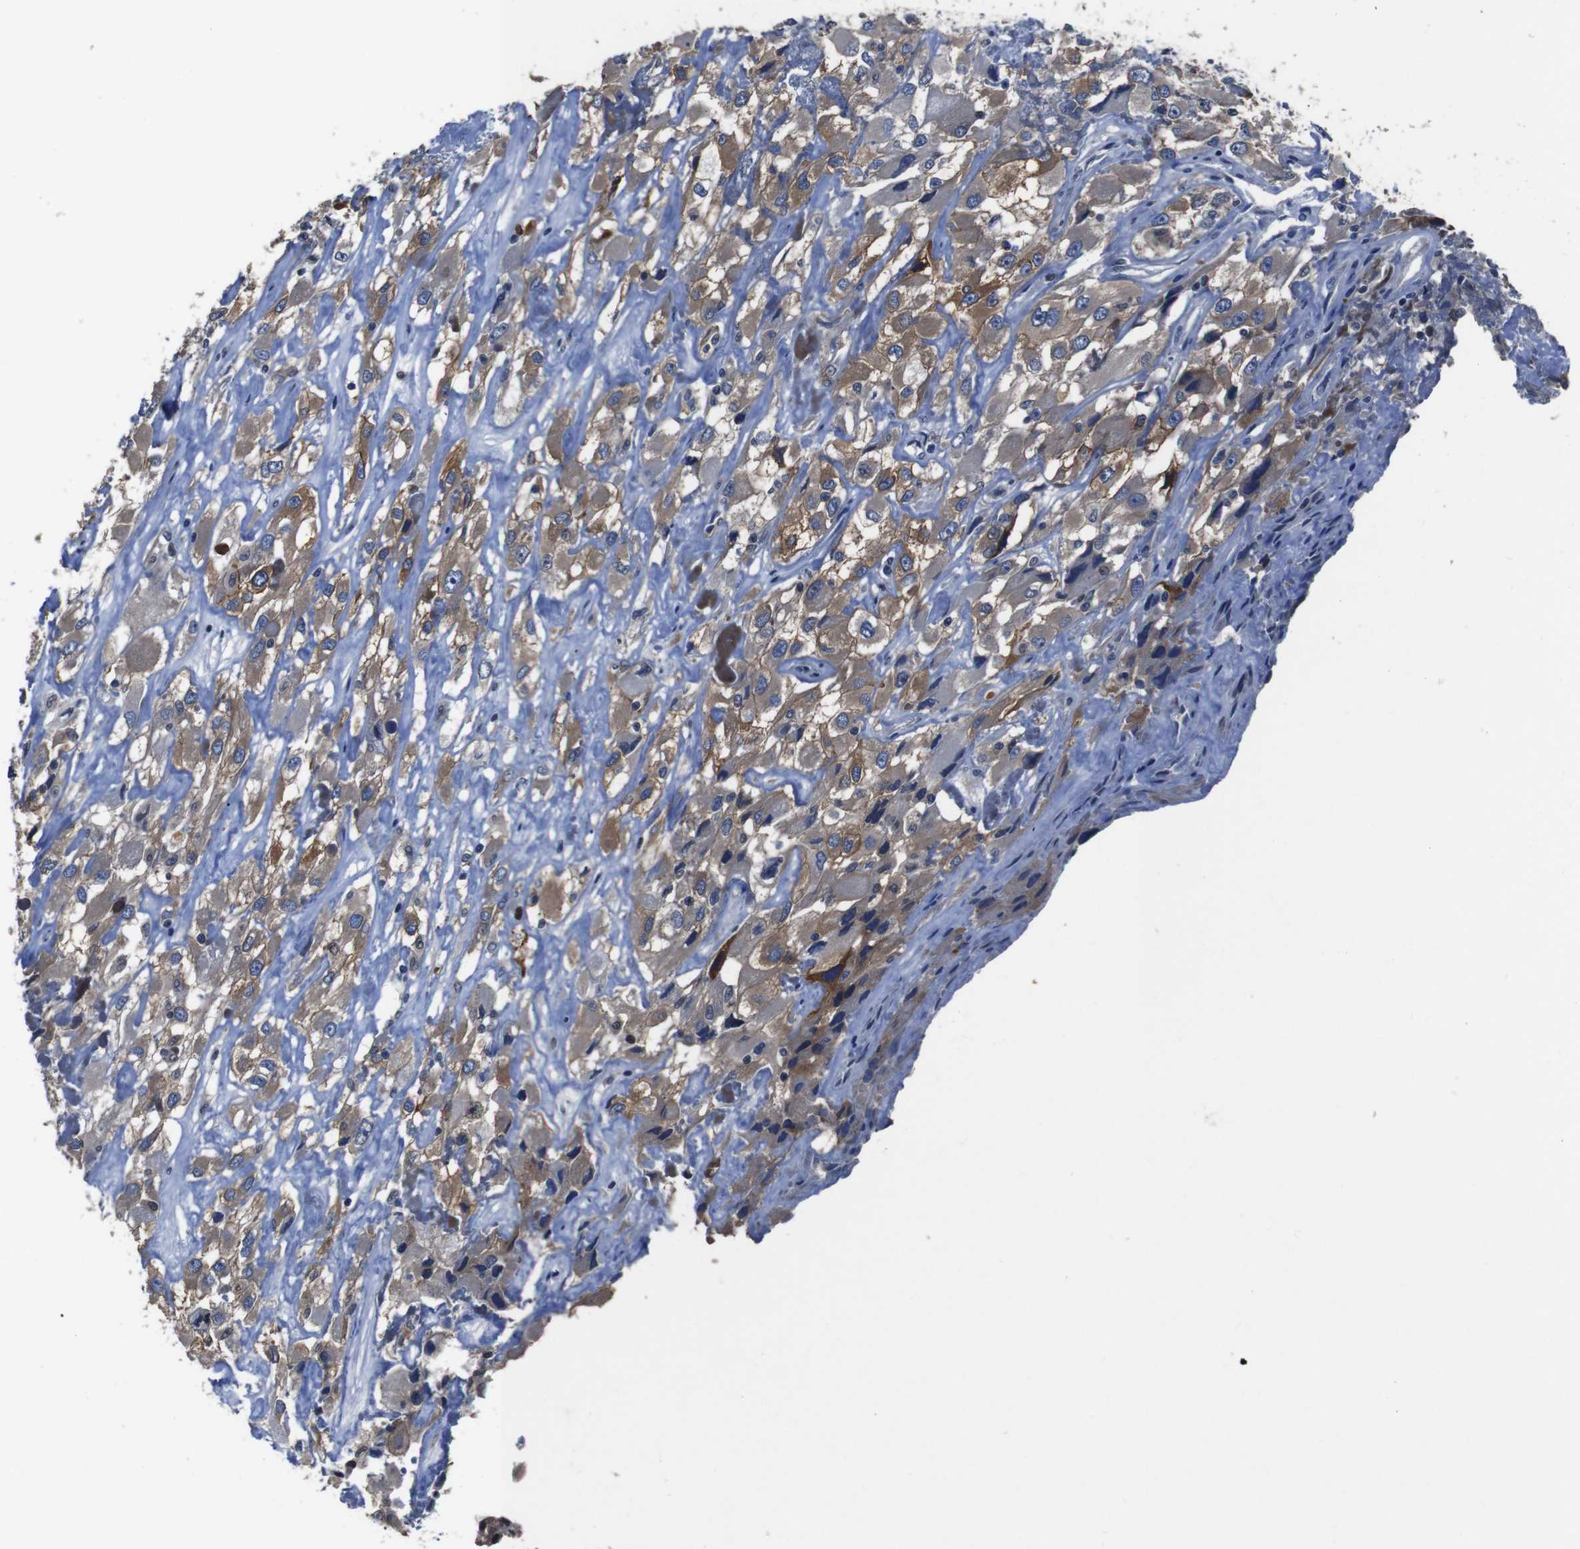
{"staining": {"intensity": "moderate", "quantity": ">75%", "location": "cytoplasmic/membranous"}, "tissue": "renal cancer", "cell_type": "Tumor cells", "image_type": "cancer", "snomed": [{"axis": "morphology", "description": "Adenocarcinoma, NOS"}, {"axis": "topography", "description": "Kidney"}], "caption": "Protein expression analysis of human renal cancer reveals moderate cytoplasmic/membranous expression in approximately >75% of tumor cells.", "gene": "SEMA4B", "patient": {"sex": "female", "age": 52}}